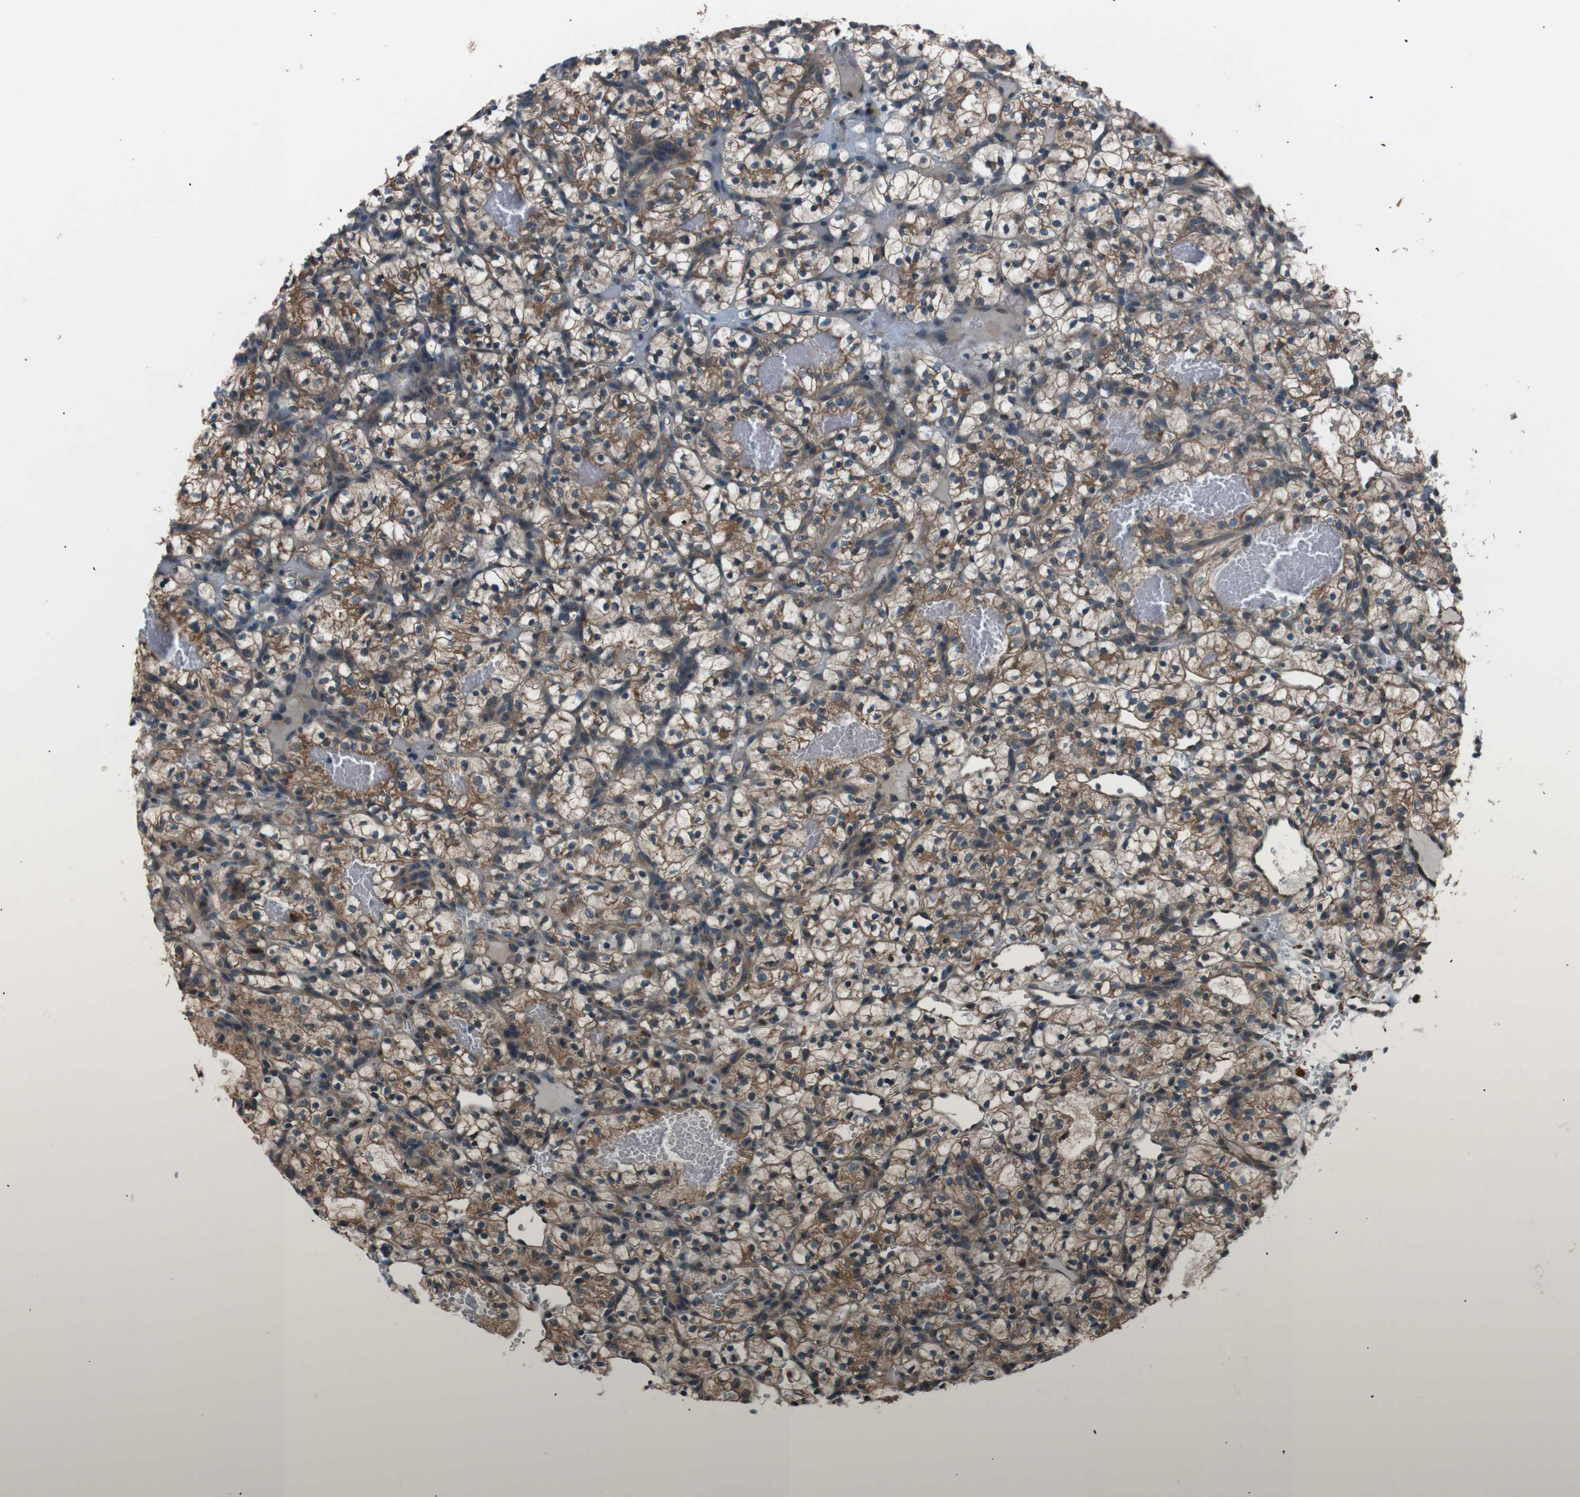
{"staining": {"intensity": "moderate", "quantity": ">75%", "location": "cytoplasmic/membranous"}, "tissue": "renal cancer", "cell_type": "Tumor cells", "image_type": "cancer", "snomed": [{"axis": "morphology", "description": "Adenocarcinoma, NOS"}, {"axis": "topography", "description": "Kidney"}], "caption": "A brown stain highlights moderate cytoplasmic/membranous expression of a protein in renal adenocarcinoma tumor cells.", "gene": "SIGMAR1", "patient": {"sex": "female", "age": 57}}